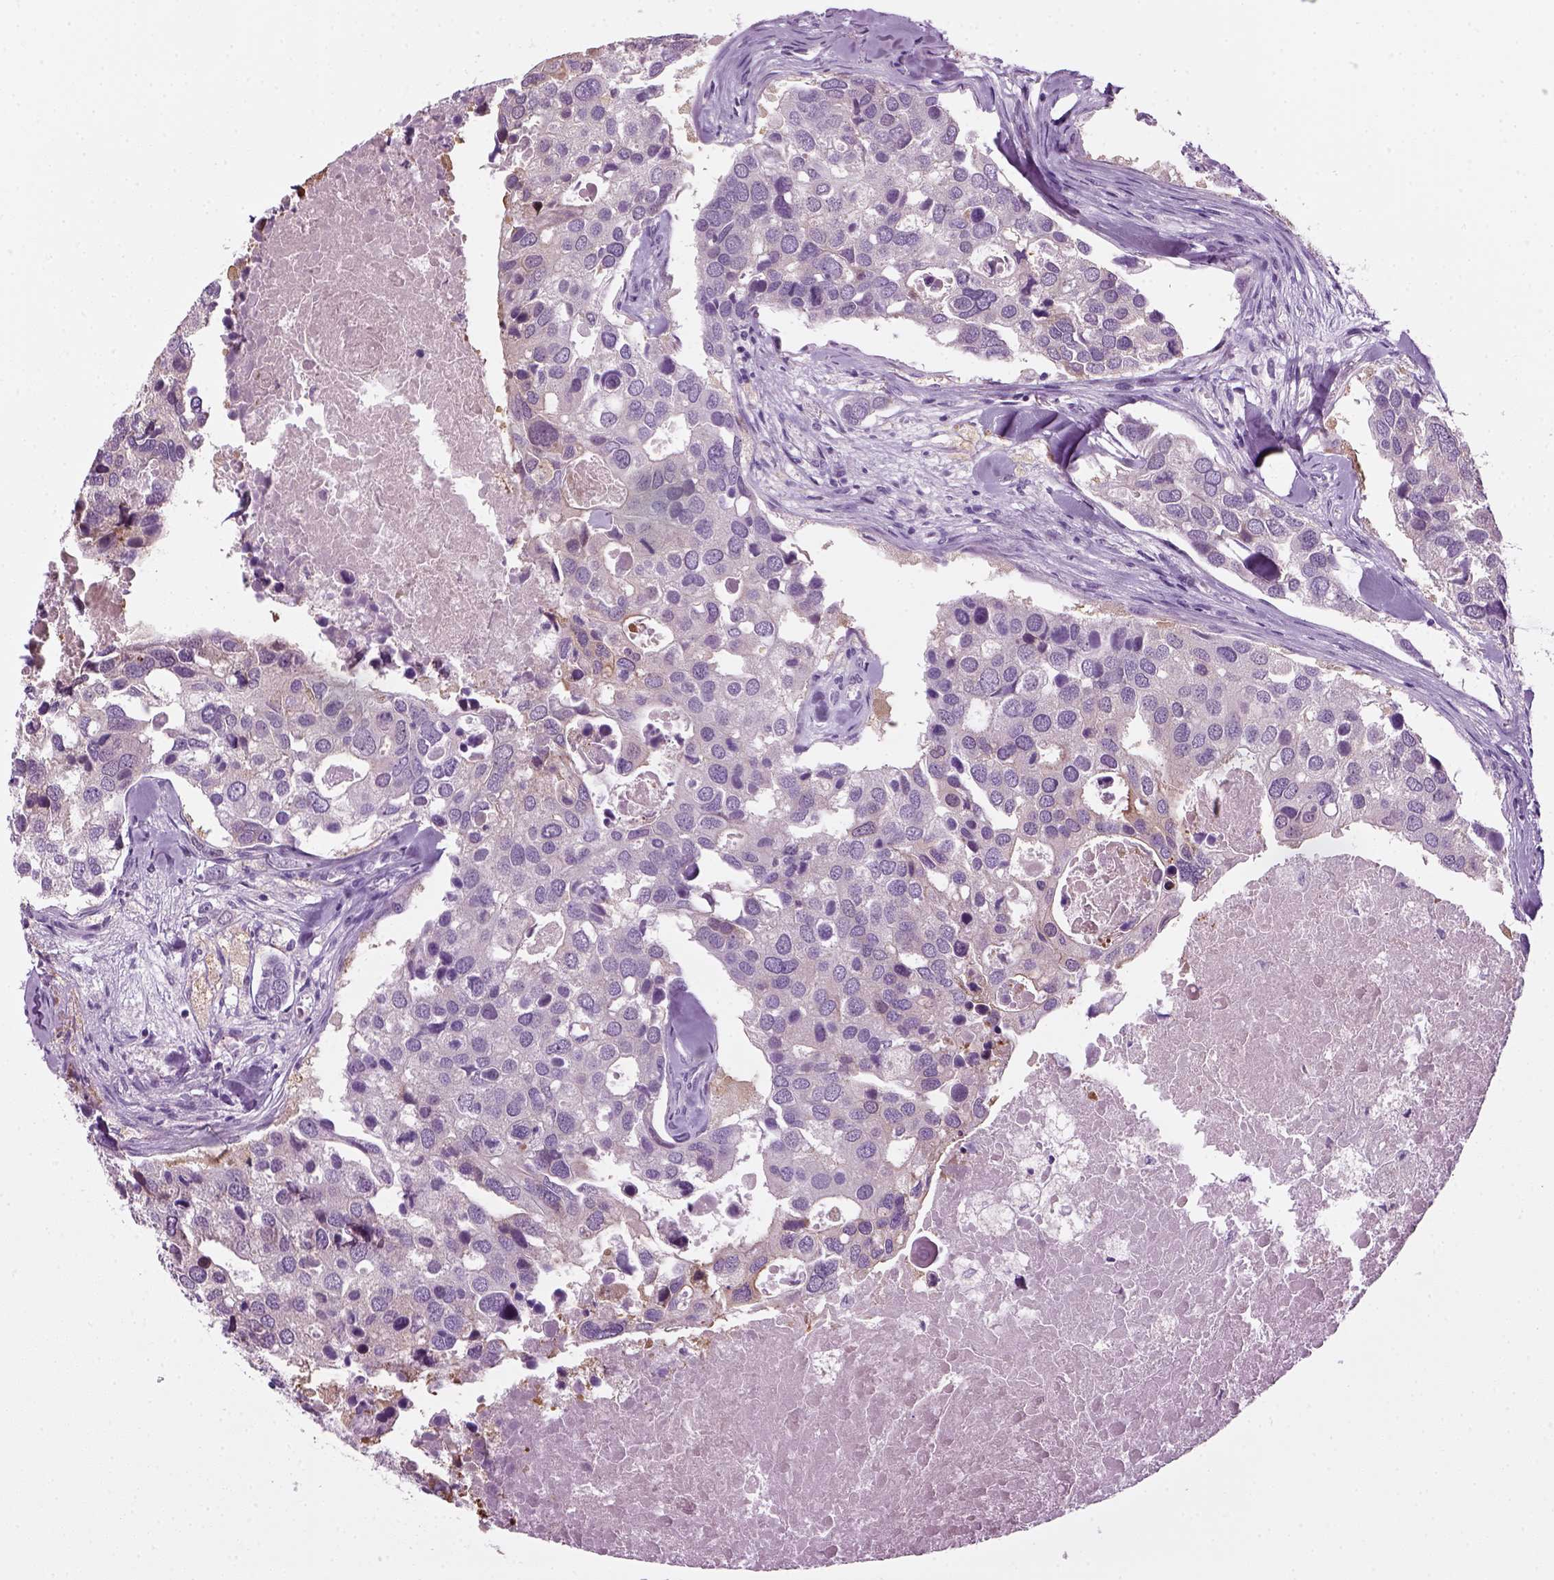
{"staining": {"intensity": "negative", "quantity": "none", "location": "none"}, "tissue": "breast cancer", "cell_type": "Tumor cells", "image_type": "cancer", "snomed": [{"axis": "morphology", "description": "Duct carcinoma"}, {"axis": "topography", "description": "Breast"}], "caption": "There is no significant expression in tumor cells of breast intraductal carcinoma.", "gene": "KRT75", "patient": {"sex": "female", "age": 83}}